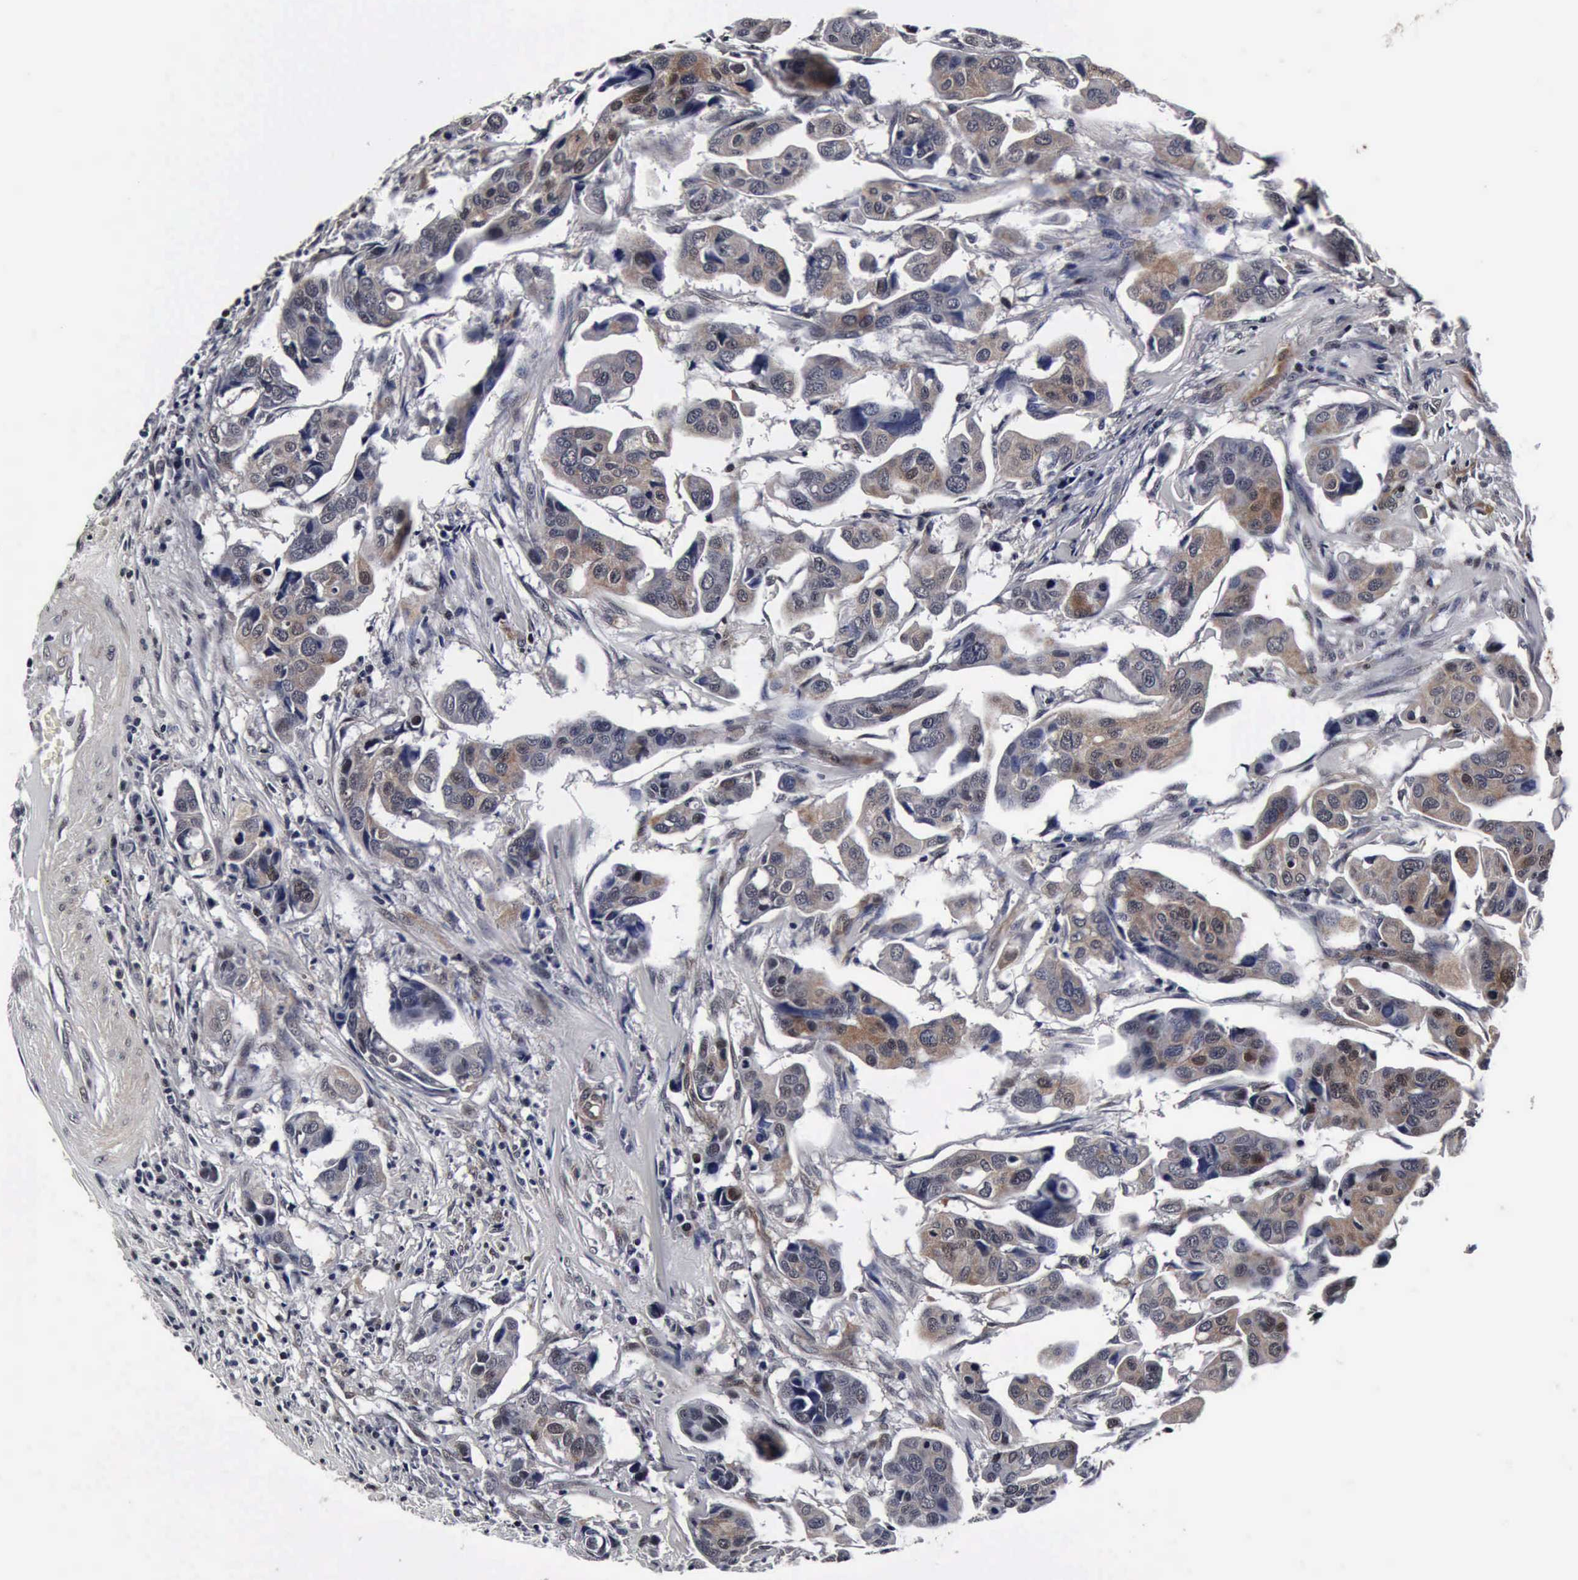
{"staining": {"intensity": "weak", "quantity": ">75%", "location": "cytoplasmic/membranous"}, "tissue": "urothelial cancer", "cell_type": "Tumor cells", "image_type": "cancer", "snomed": [{"axis": "morphology", "description": "Adenocarcinoma, NOS"}, {"axis": "topography", "description": "Urinary bladder"}], "caption": "Immunohistochemical staining of human urothelial cancer displays weak cytoplasmic/membranous protein staining in about >75% of tumor cells. Nuclei are stained in blue.", "gene": "UBC", "patient": {"sex": "male", "age": 61}}